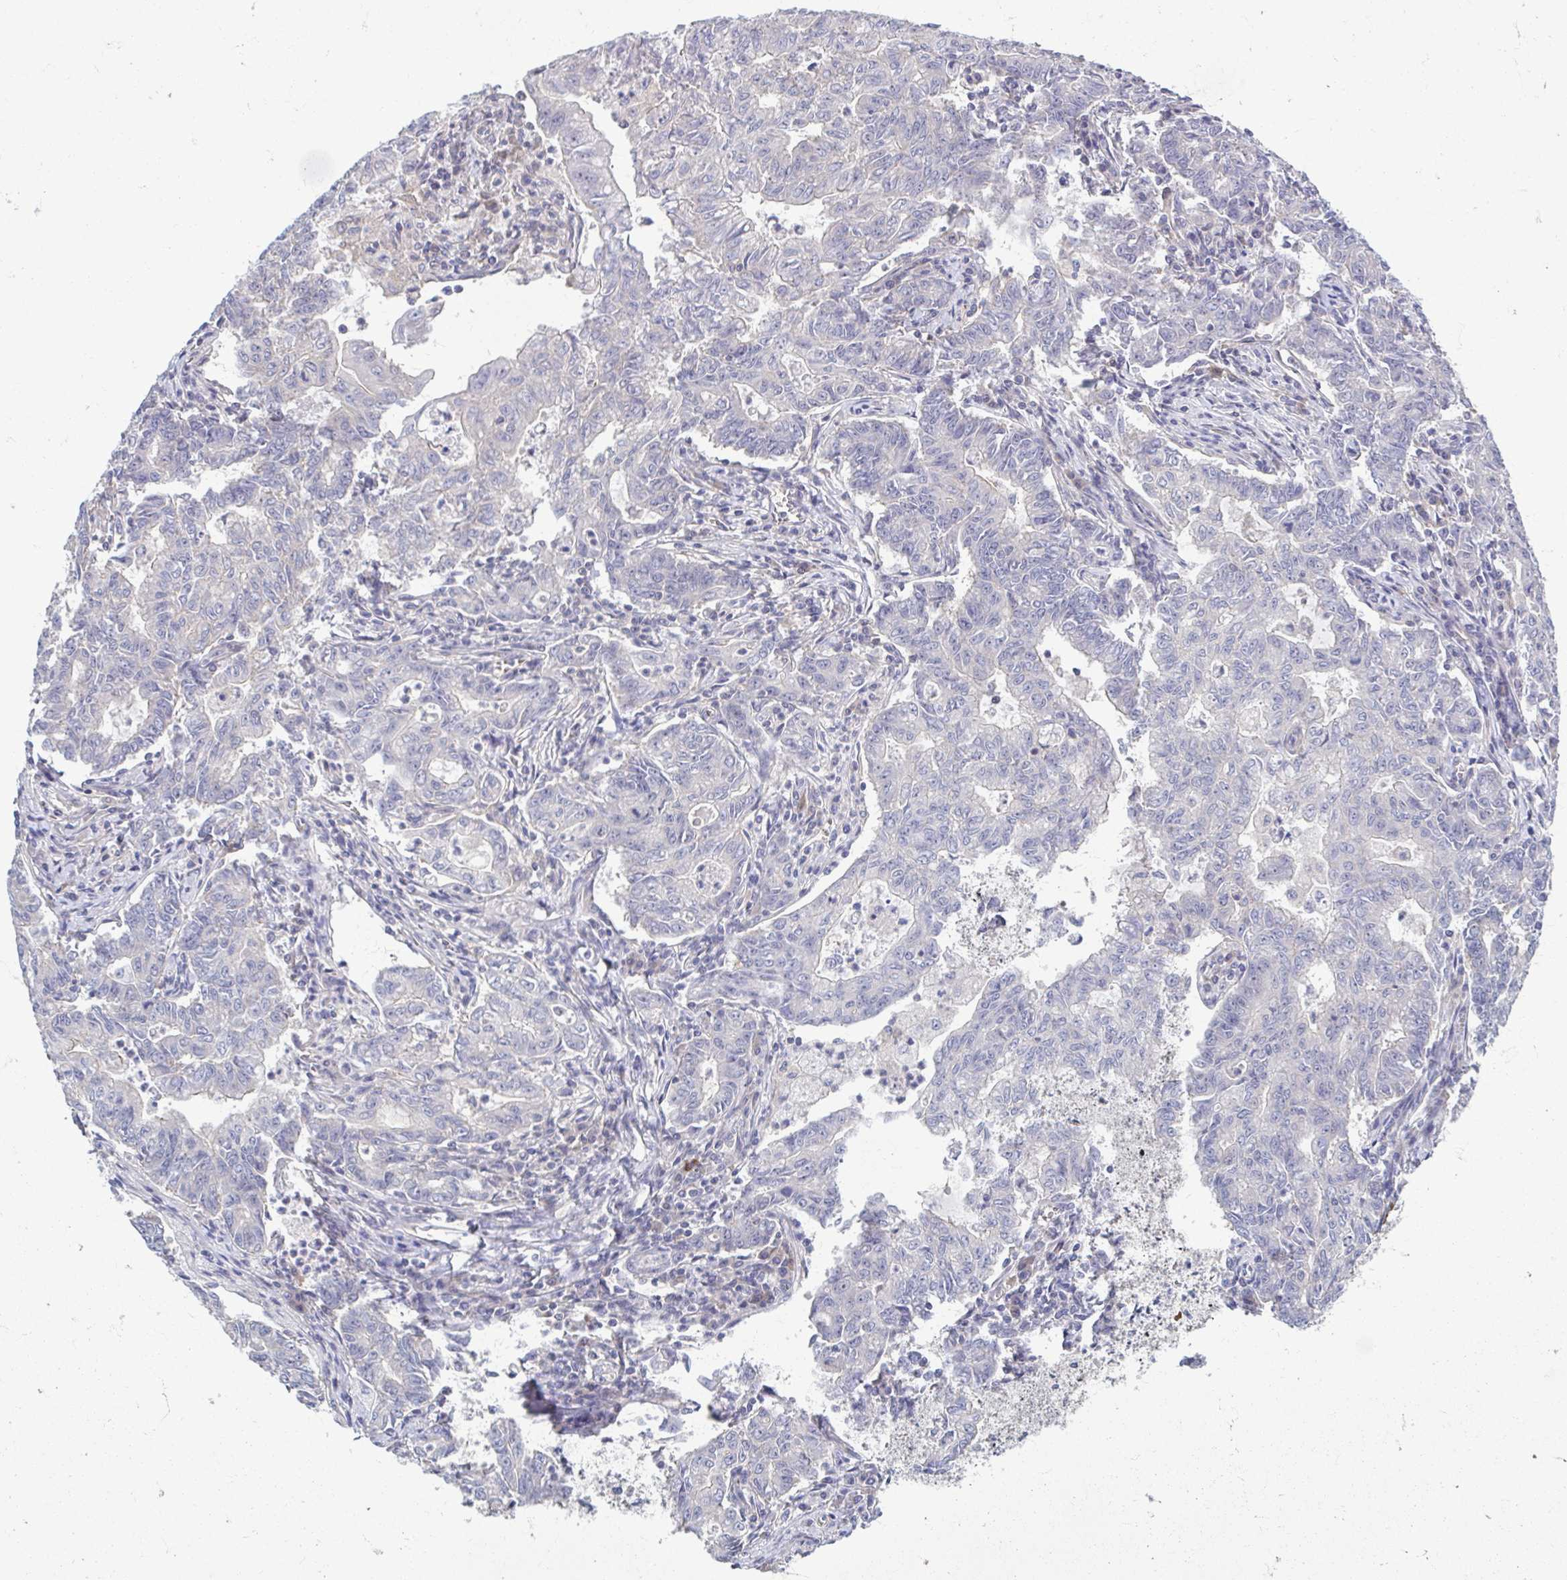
{"staining": {"intensity": "negative", "quantity": "none", "location": "none"}, "tissue": "stomach cancer", "cell_type": "Tumor cells", "image_type": "cancer", "snomed": [{"axis": "morphology", "description": "Adenocarcinoma, NOS"}, {"axis": "topography", "description": "Stomach, upper"}], "caption": "Human stomach cancer (adenocarcinoma) stained for a protein using immunohistochemistry (IHC) demonstrates no expression in tumor cells.", "gene": "LRRC38", "patient": {"sex": "female", "age": 79}}